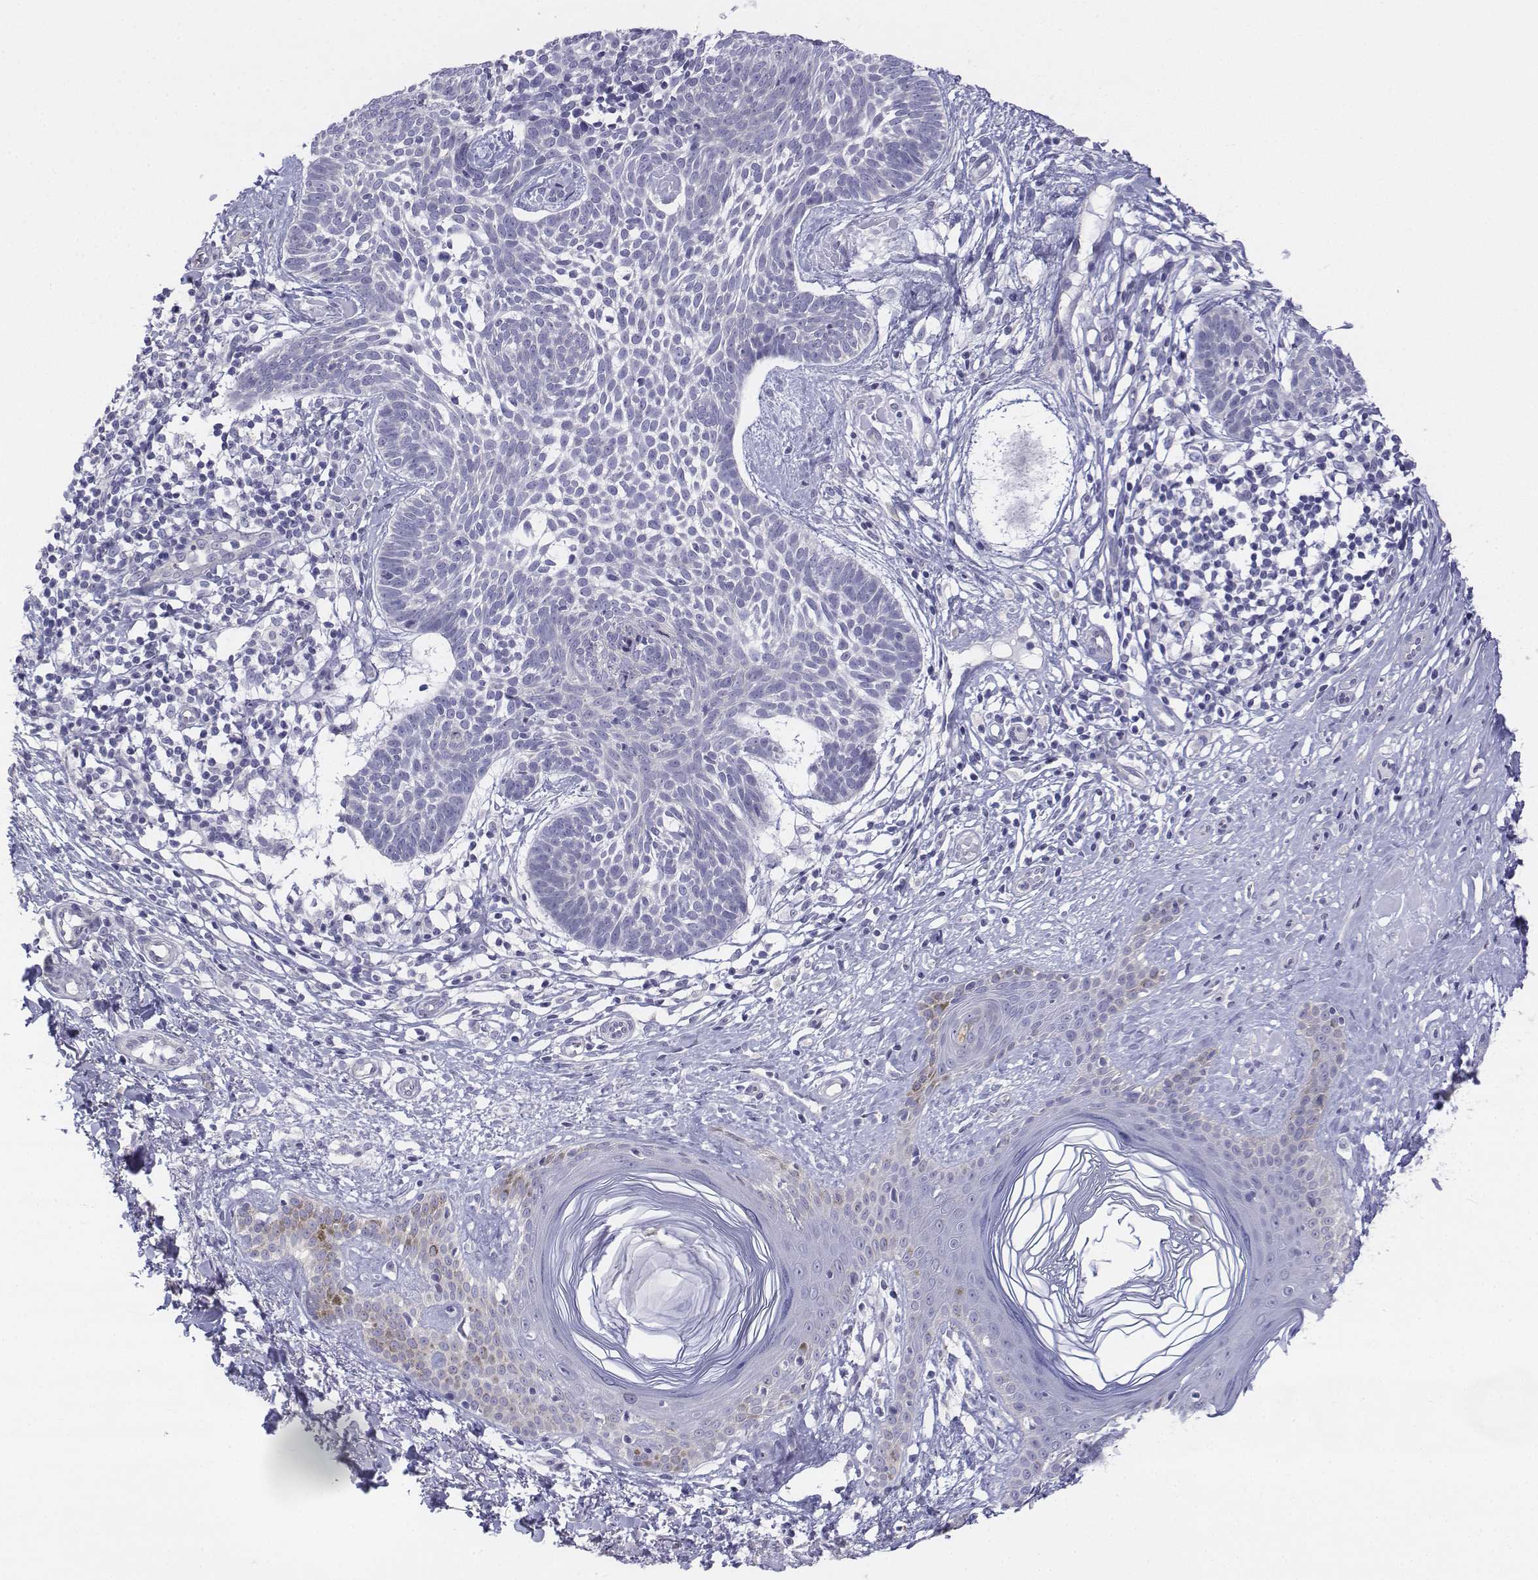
{"staining": {"intensity": "negative", "quantity": "none", "location": "none"}, "tissue": "skin cancer", "cell_type": "Tumor cells", "image_type": "cancer", "snomed": [{"axis": "morphology", "description": "Basal cell carcinoma"}, {"axis": "topography", "description": "Skin"}], "caption": "Immunohistochemistry (IHC) histopathology image of basal cell carcinoma (skin) stained for a protein (brown), which displays no expression in tumor cells.", "gene": "LGSN", "patient": {"sex": "male", "age": 85}}